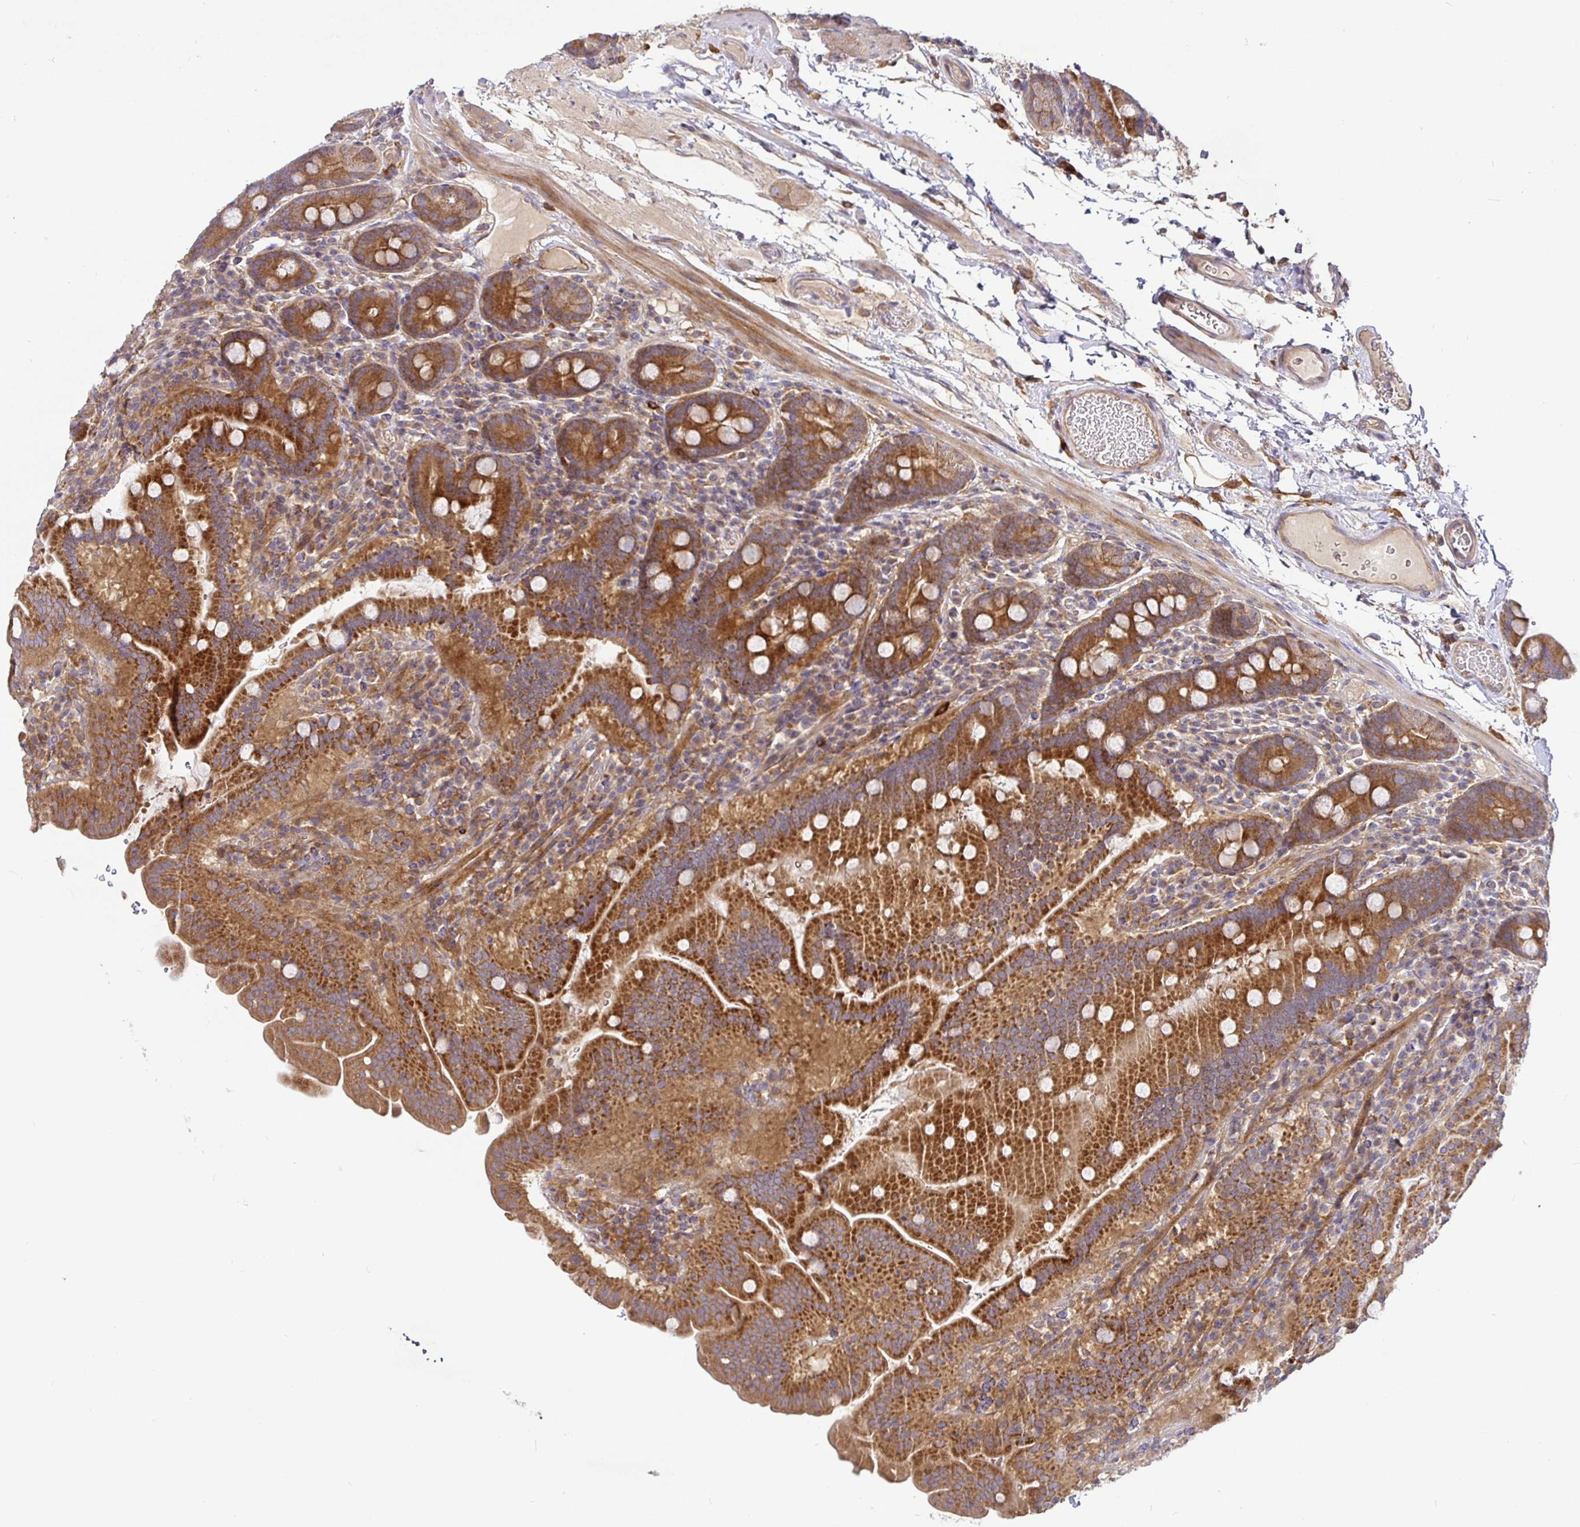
{"staining": {"intensity": "moderate", "quantity": ">75%", "location": "cytoplasmic/membranous"}, "tissue": "small intestine", "cell_type": "Glandular cells", "image_type": "normal", "snomed": [{"axis": "morphology", "description": "Normal tissue, NOS"}, {"axis": "topography", "description": "Small intestine"}], "caption": "Immunohistochemistry (IHC) histopathology image of normal small intestine stained for a protein (brown), which demonstrates medium levels of moderate cytoplasmic/membranous staining in approximately >75% of glandular cells.", "gene": "SNX8", "patient": {"sex": "male", "age": 26}}